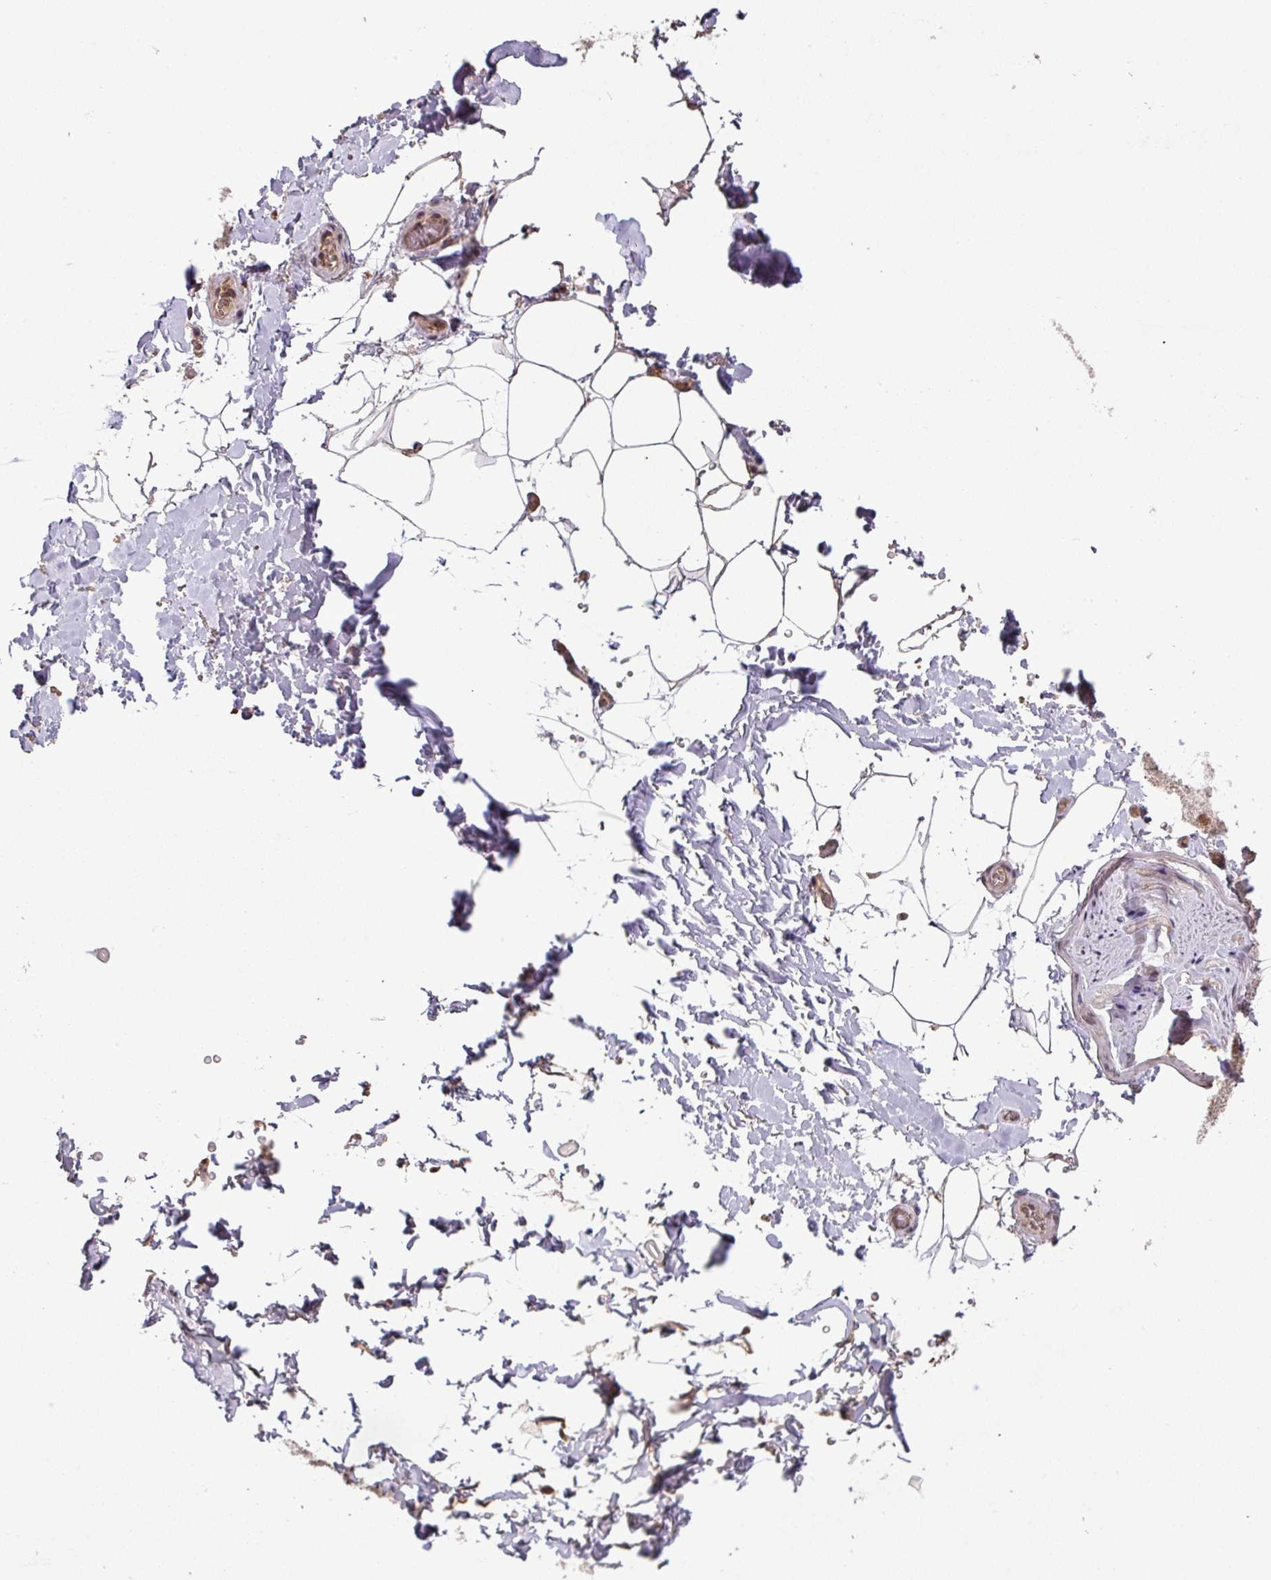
{"staining": {"intensity": "moderate", "quantity": "25%-75%", "location": "cytoplasmic/membranous"}, "tissue": "adipose tissue", "cell_type": "Adipocytes", "image_type": "normal", "snomed": [{"axis": "morphology", "description": "Normal tissue, NOS"}, {"axis": "topography", "description": "Vascular tissue"}, {"axis": "topography", "description": "Peripheral nerve tissue"}], "caption": "Immunohistochemical staining of unremarkable adipose tissue reveals medium levels of moderate cytoplasmic/membranous staining in approximately 25%-75% of adipocytes.", "gene": "MRRF", "patient": {"sex": "male", "age": 41}}